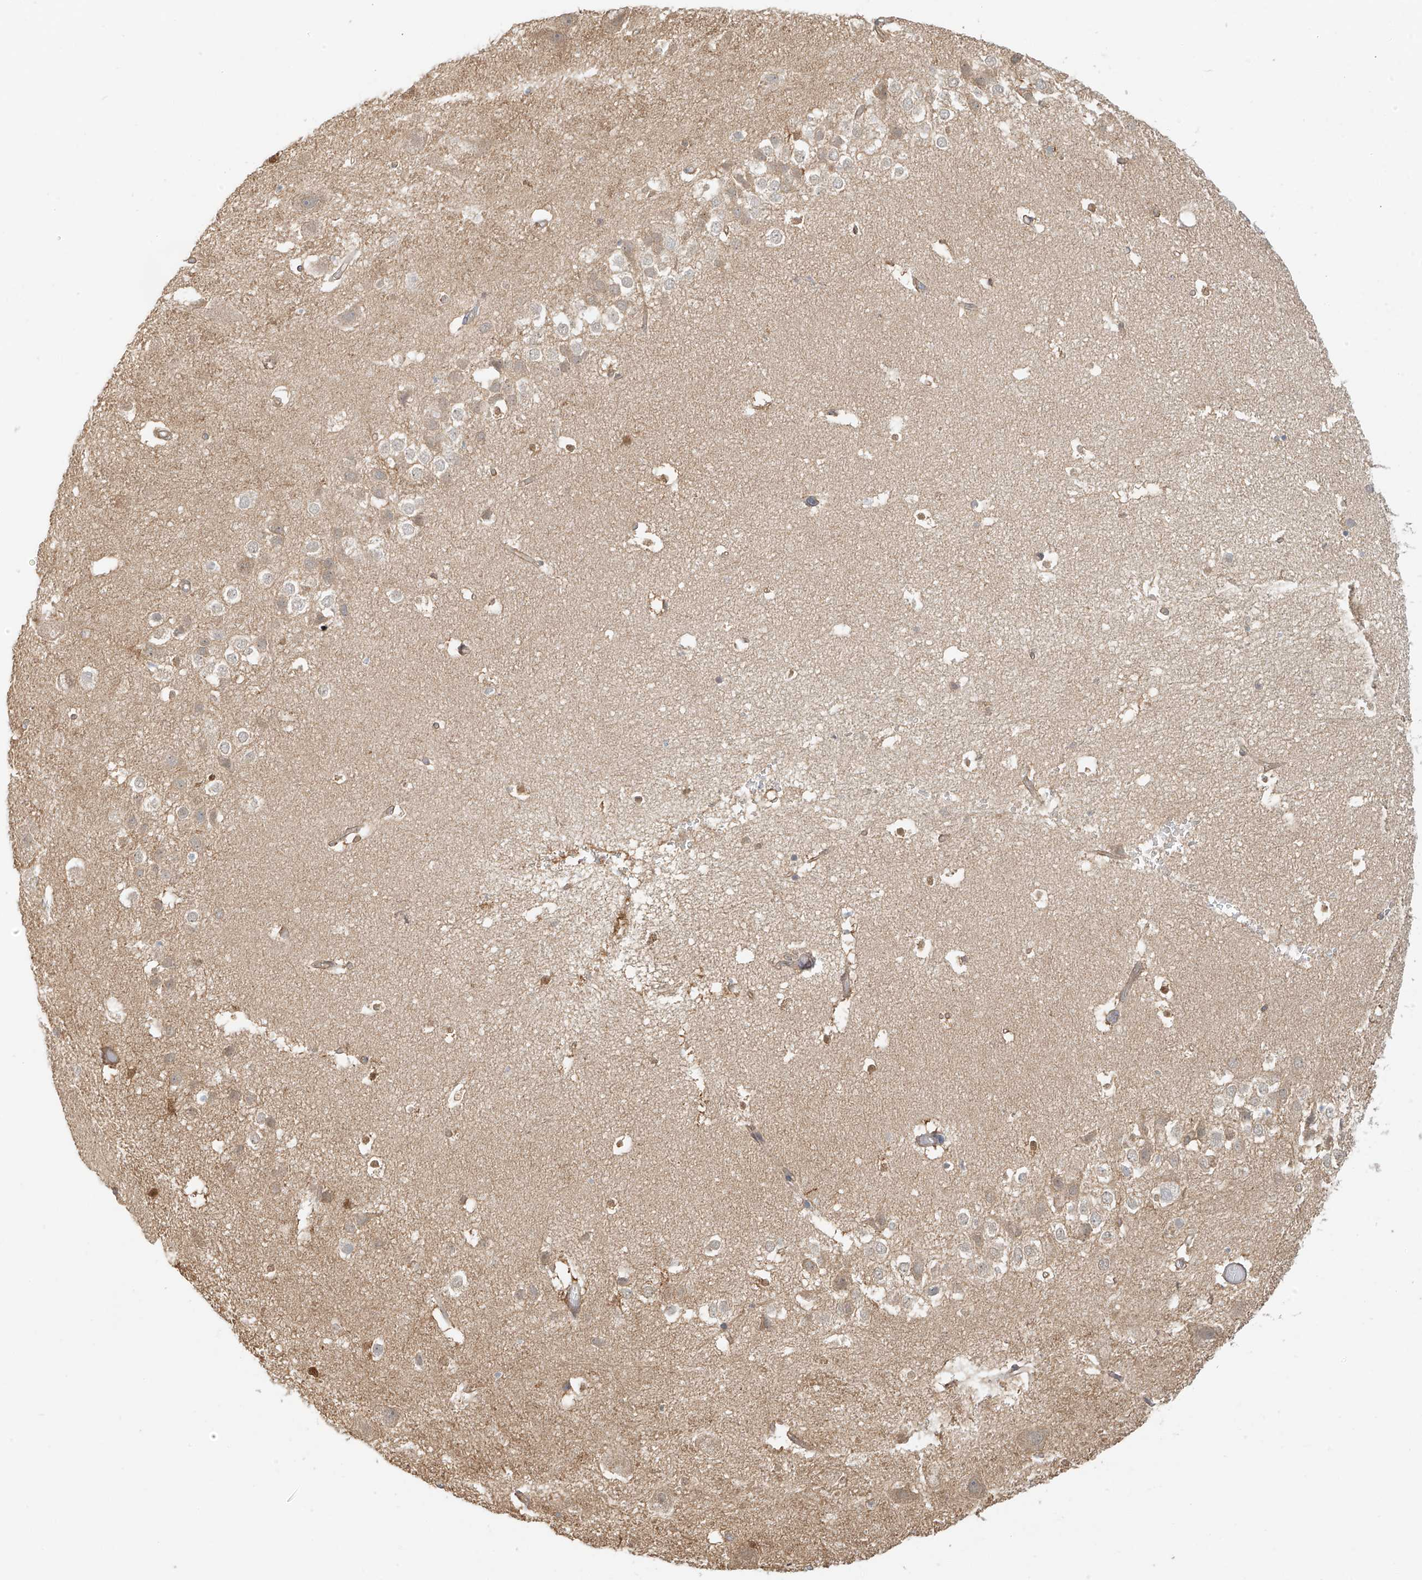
{"staining": {"intensity": "moderate", "quantity": "<25%", "location": "cytoplasmic/membranous"}, "tissue": "hippocampus", "cell_type": "Glial cells", "image_type": "normal", "snomed": [{"axis": "morphology", "description": "Normal tissue, NOS"}, {"axis": "topography", "description": "Hippocampus"}], "caption": "Immunohistochemical staining of benign human hippocampus shows moderate cytoplasmic/membranous protein positivity in approximately <25% of glial cells. The protein of interest is stained brown, and the nuclei are stained in blue (DAB (3,3'-diaminobenzidine) IHC with brightfield microscopy, high magnification).", "gene": "UPK1B", "patient": {"sex": "female", "age": 52}}